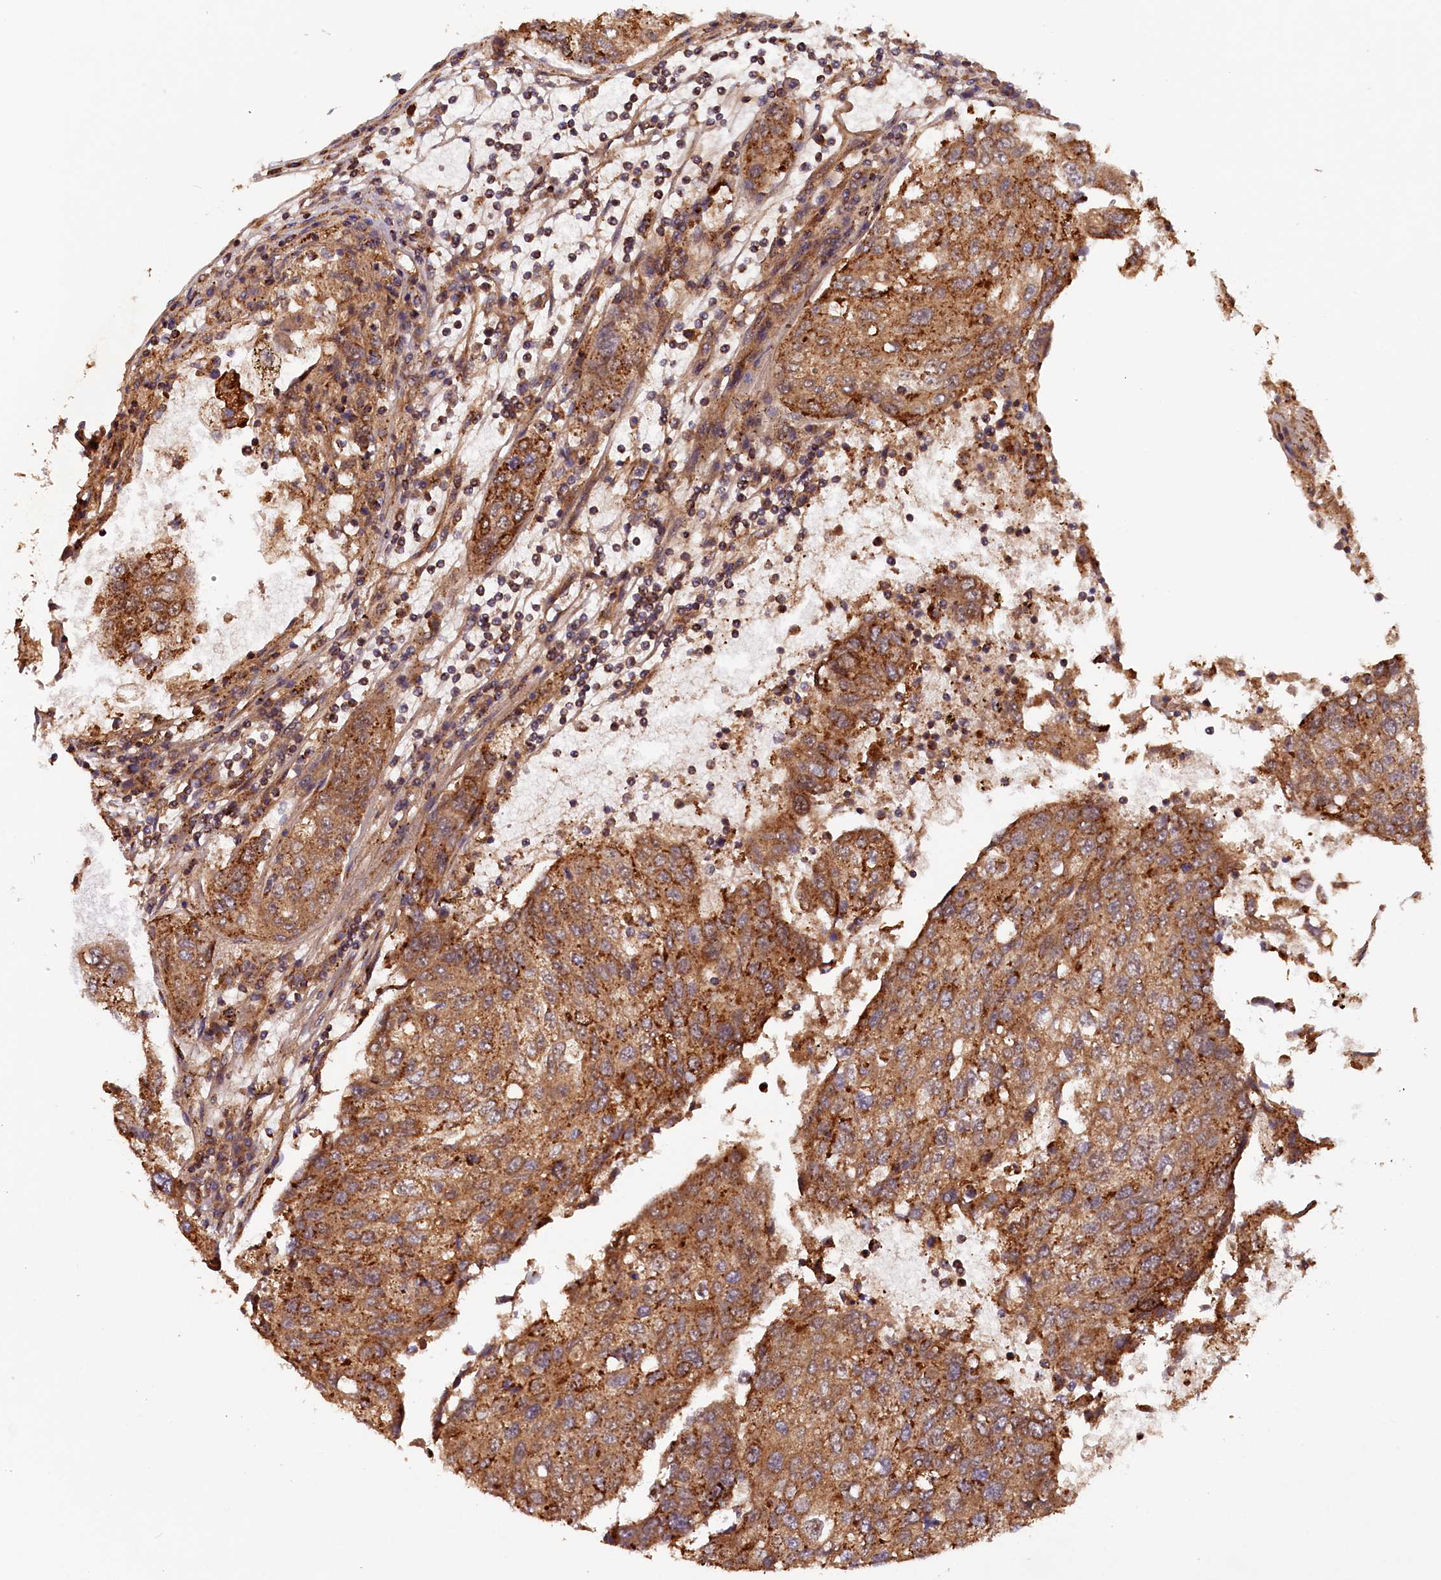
{"staining": {"intensity": "moderate", "quantity": ">75%", "location": "cytoplasmic/membranous"}, "tissue": "urothelial cancer", "cell_type": "Tumor cells", "image_type": "cancer", "snomed": [{"axis": "morphology", "description": "Urothelial carcinoma, High grade"}, {"axis": "topography", "description": "Lymph node"}, {"axis": "topography", "description": "Urinary bladder"}], "caption": "Immunohistochemistry histopathology image of human high-grade urothelial carcinoma stained for a protein (brown), which exhibits medium levels of moderate cytoplasmic/membranous expression in about >75% of tumor cells.", "gene": "DUS3L", "patient": {"sex": "male", "age": 51}}